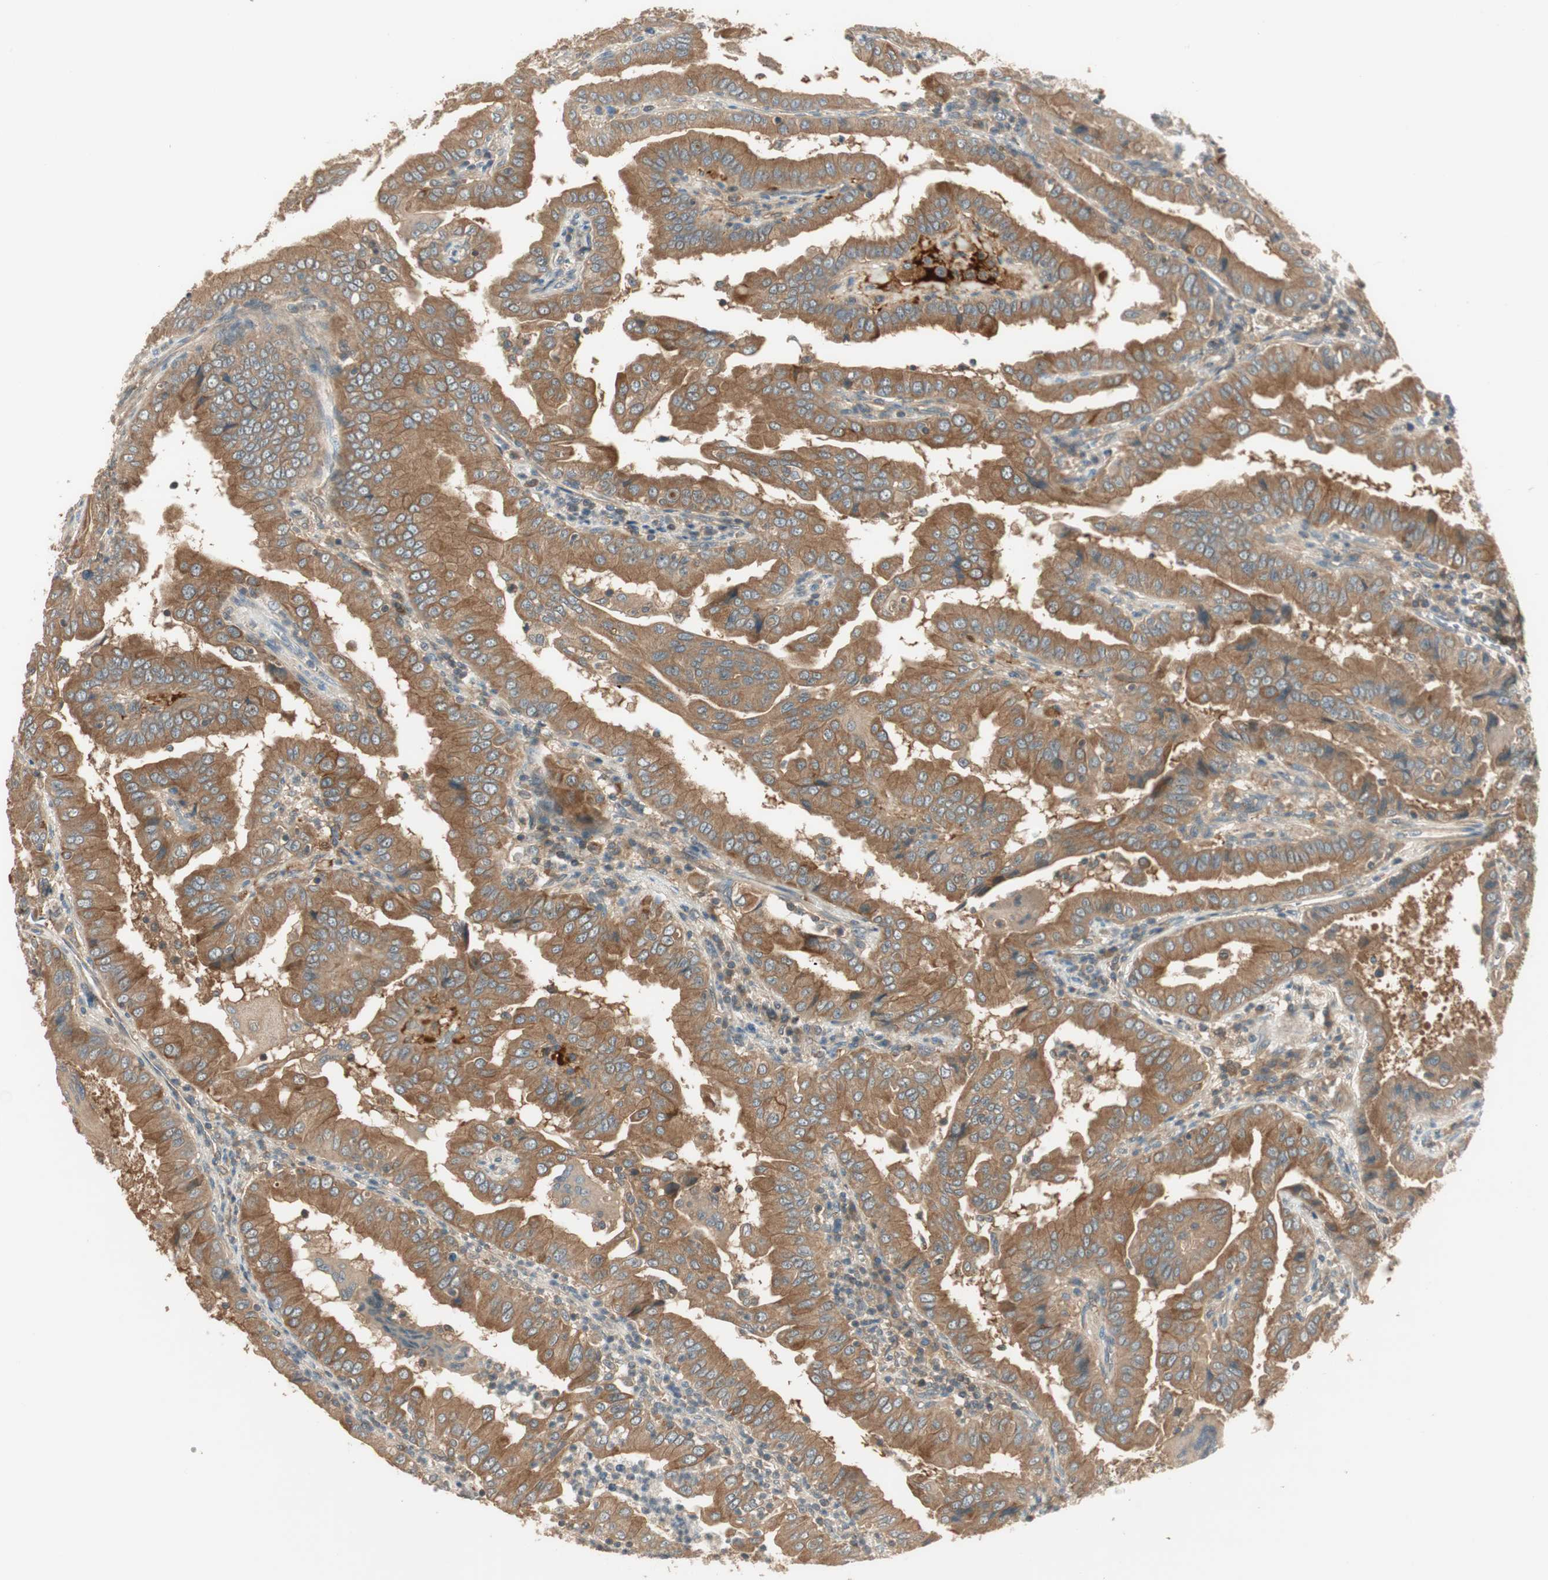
{"staining": {"intensity": "moderate", "quantity": ">75%", "location": "cytoplasmic/membranous"}, "tissue": "thyroid cancer", "cell_type": "Tumor cells", "image_type": "cancer", "snomed": [{"axis": "morphology", "description": "Papillary adenocarcinoma, NOS"}, {"axis": "topography", "description": "Thyroid gland"}], "caption": "Brown immunohistochemical staining in human papillary adenocarcinoma (thyroid) displays moderate cytoplasmic/membranous positivity in approximately >75% of tumor cells.", "gene": "PFDN5", "patient": {"sex": "male", "age": 33}}